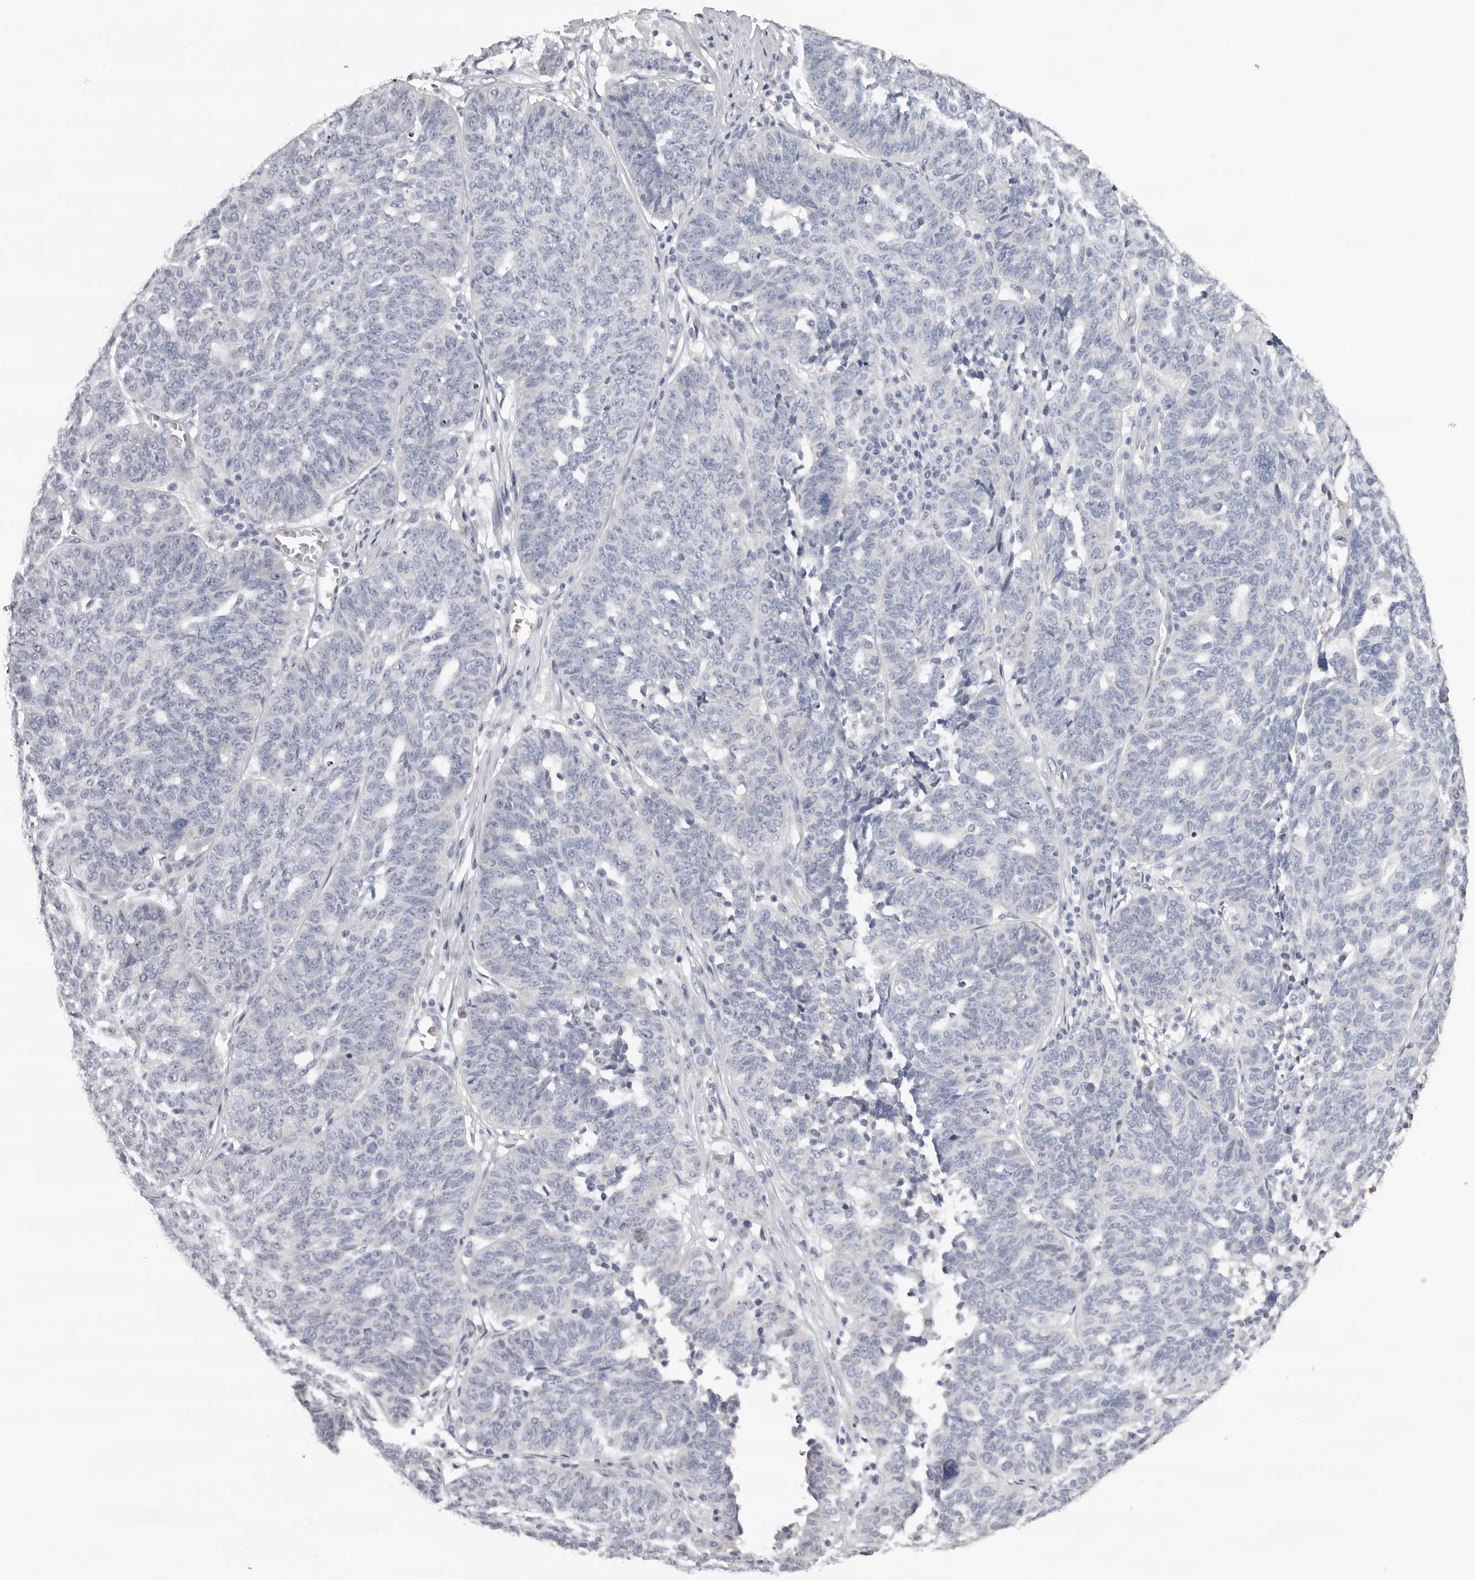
{"staining": {"intensity": "negative", "quantity": "none", "location": "none"}, "tissue": "ovarian cancer", "cell_type": "Tumor cells", "image_type": "cancer", "snomed": [{"axis": "morphology", "description": "Cystadenocarcinoma, serous, NOS"}, {"axis": "topography", "description": "Ovary"}], "caption": "DAB immunohistochemical staining of human ovarian serous cystadenocarcinoma demonstrates no significant staining in tumor cells. (DAB immunohistochemistry visualized using brightfield microscopy, high magnification).", "gene": "KIF2B", "patient": {"sex": "female", "age": 59}}